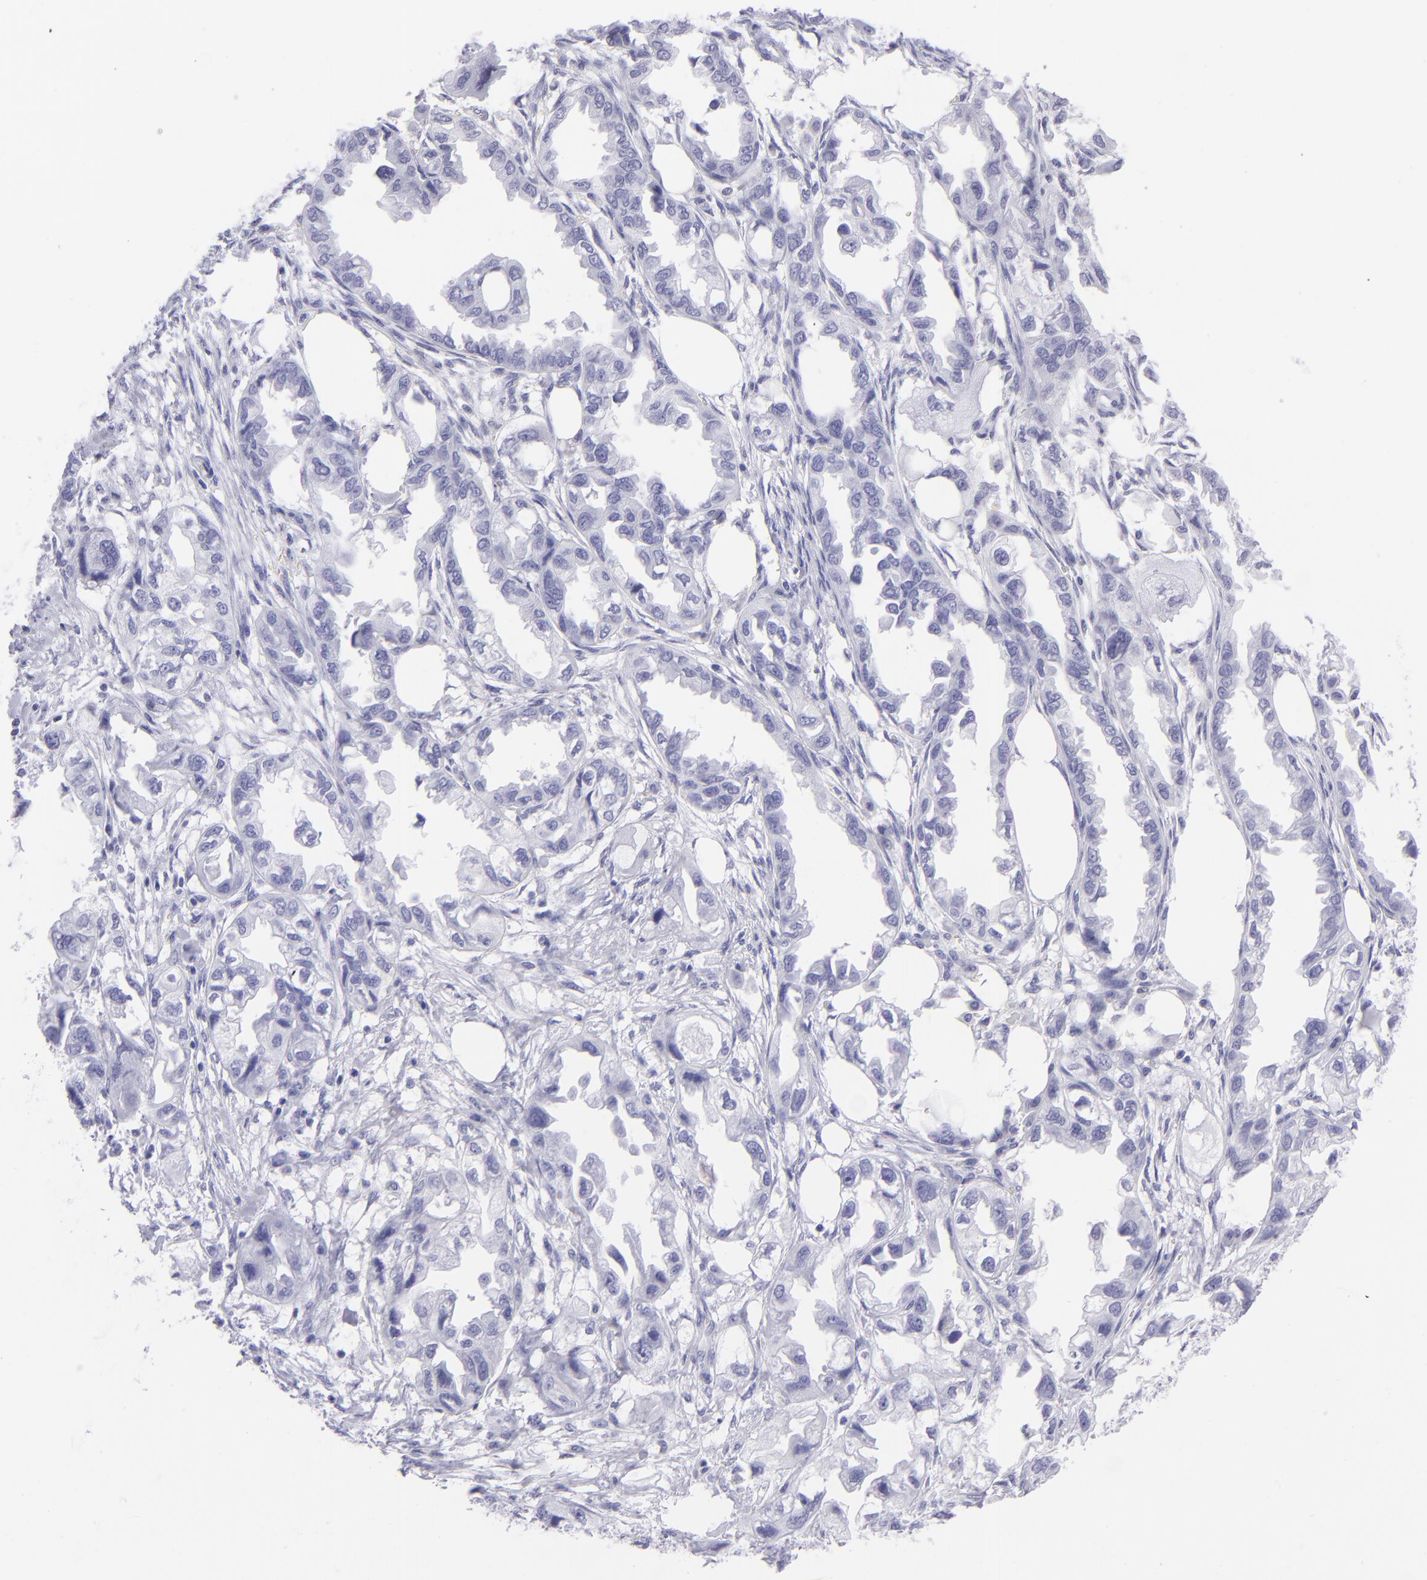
{"staining": {"intensity": "negative", "quantity": "none", "location": "none"}, "tissue": "endometrial cancer", "cell_type": "Tumor cells", "image_type": "cancer", "snomed": [{"axis": "morphology", "description": "Adenocarcinoma, NOS"}, {"axis": "topography", "description": "Endometrium"}], "caption": "IHC image of neoplastic tissue: human endometrial cancer (adenocarcinoma) stained with DAB shows no significant protein positivity in tumor cells.", "gene": "SLC1A3", "patient": {"sex": "female", "age": 67}}